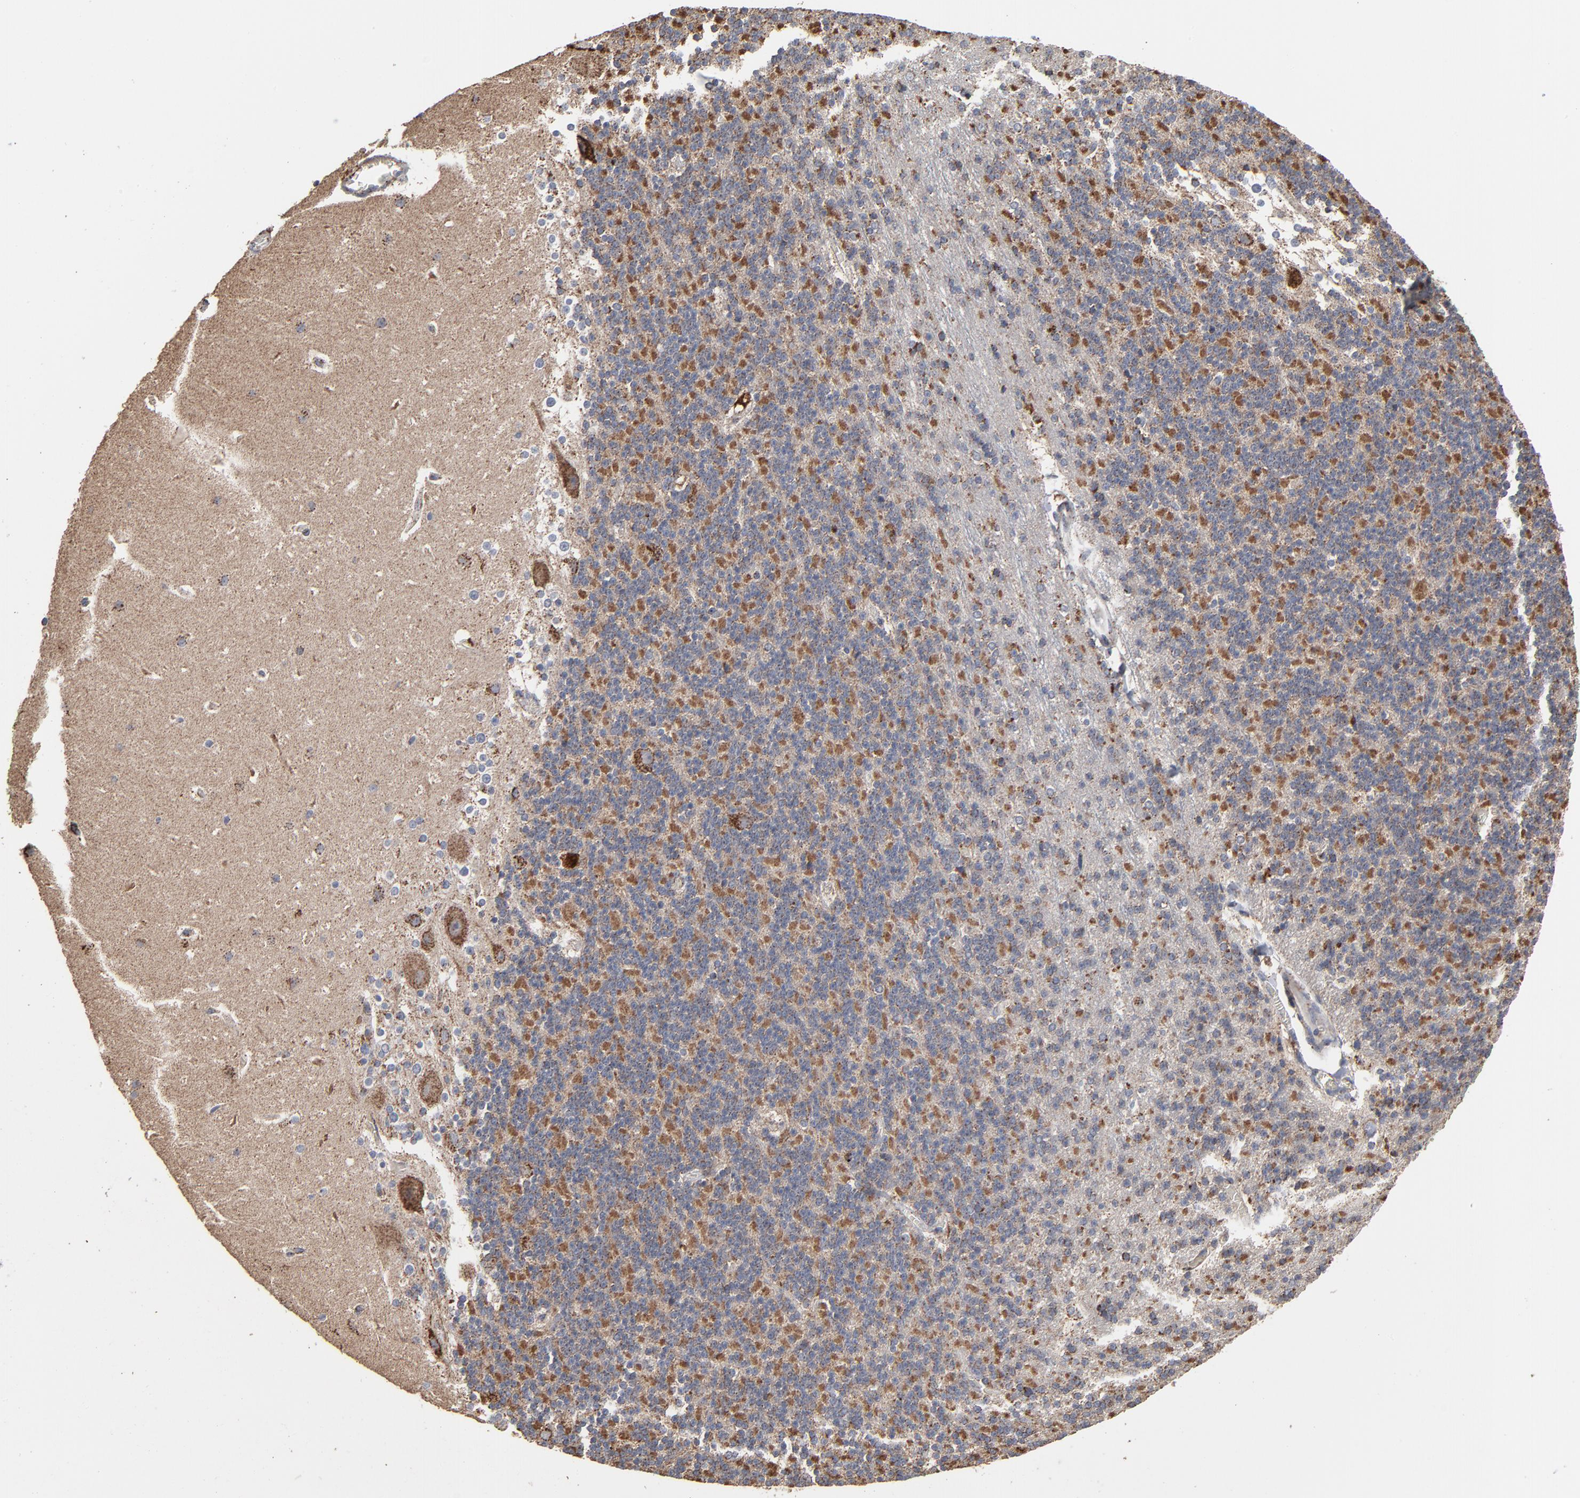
{"staining": {"intensity": "moderate", "quantity": "25%-75%", "location": "cytoplasmic/membranous"}, "tissue": "cerebellum", "cell_type": "Cells in granular layer", "image_type": "normal", "snomed": [{"axis": "morphology", "description": "Normal tissue, NOS"}, {"axis": "topography", "description": "Cerebellum"}], "caption": "A histopathology image of human cerebellum stained for a protein demonstrates moderate cytoplasmic/membranous brown staining in cells in granular layer. (DAB (3,3'-diaminobenzidine) = brown stain, brightfield microscopy at high magnification).", "gene": "UQCRC1", "patient": {"sex": "female", "age": 19}}